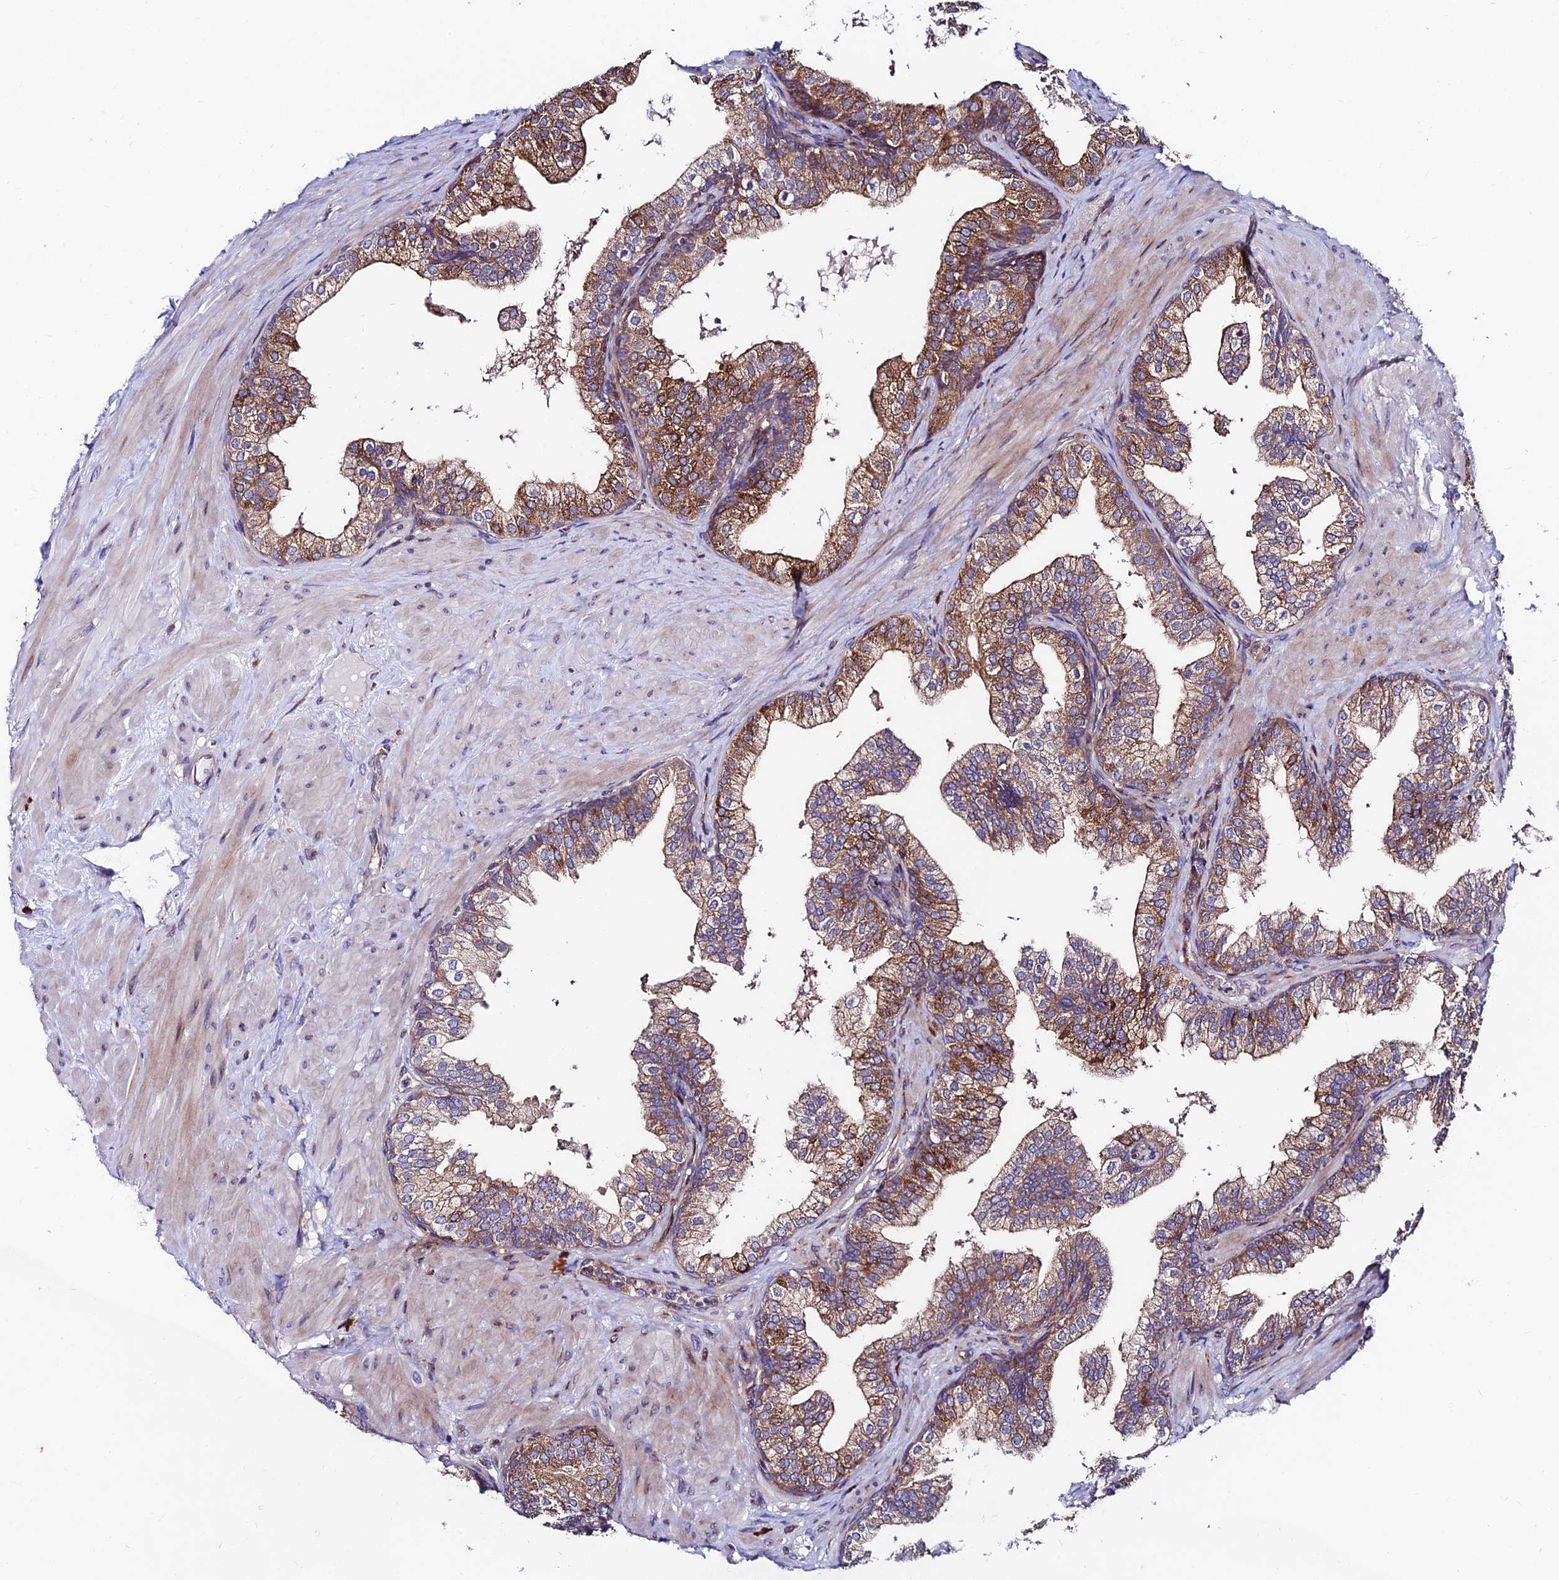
{"staining": {"intensity": "moderate", "quantity": ">75%", "location": "cytoplasmic/membranous"}, "tissue": "prostate", "cell_type": "Glandular cells", "image_type": "normal", "snomed": [{"axis": "morphology", "description": "Normal tissue, NOS"}, {"axis": "topography", "description": "Prostate"}], "caption": "A medium amount of moderate cytoplasmic/membranous expression is identified in approximately >75% of glandular cells in unremarkable prostate.", "gene": "EIF3K", "patient": {"sex": "male", "age": 60}}